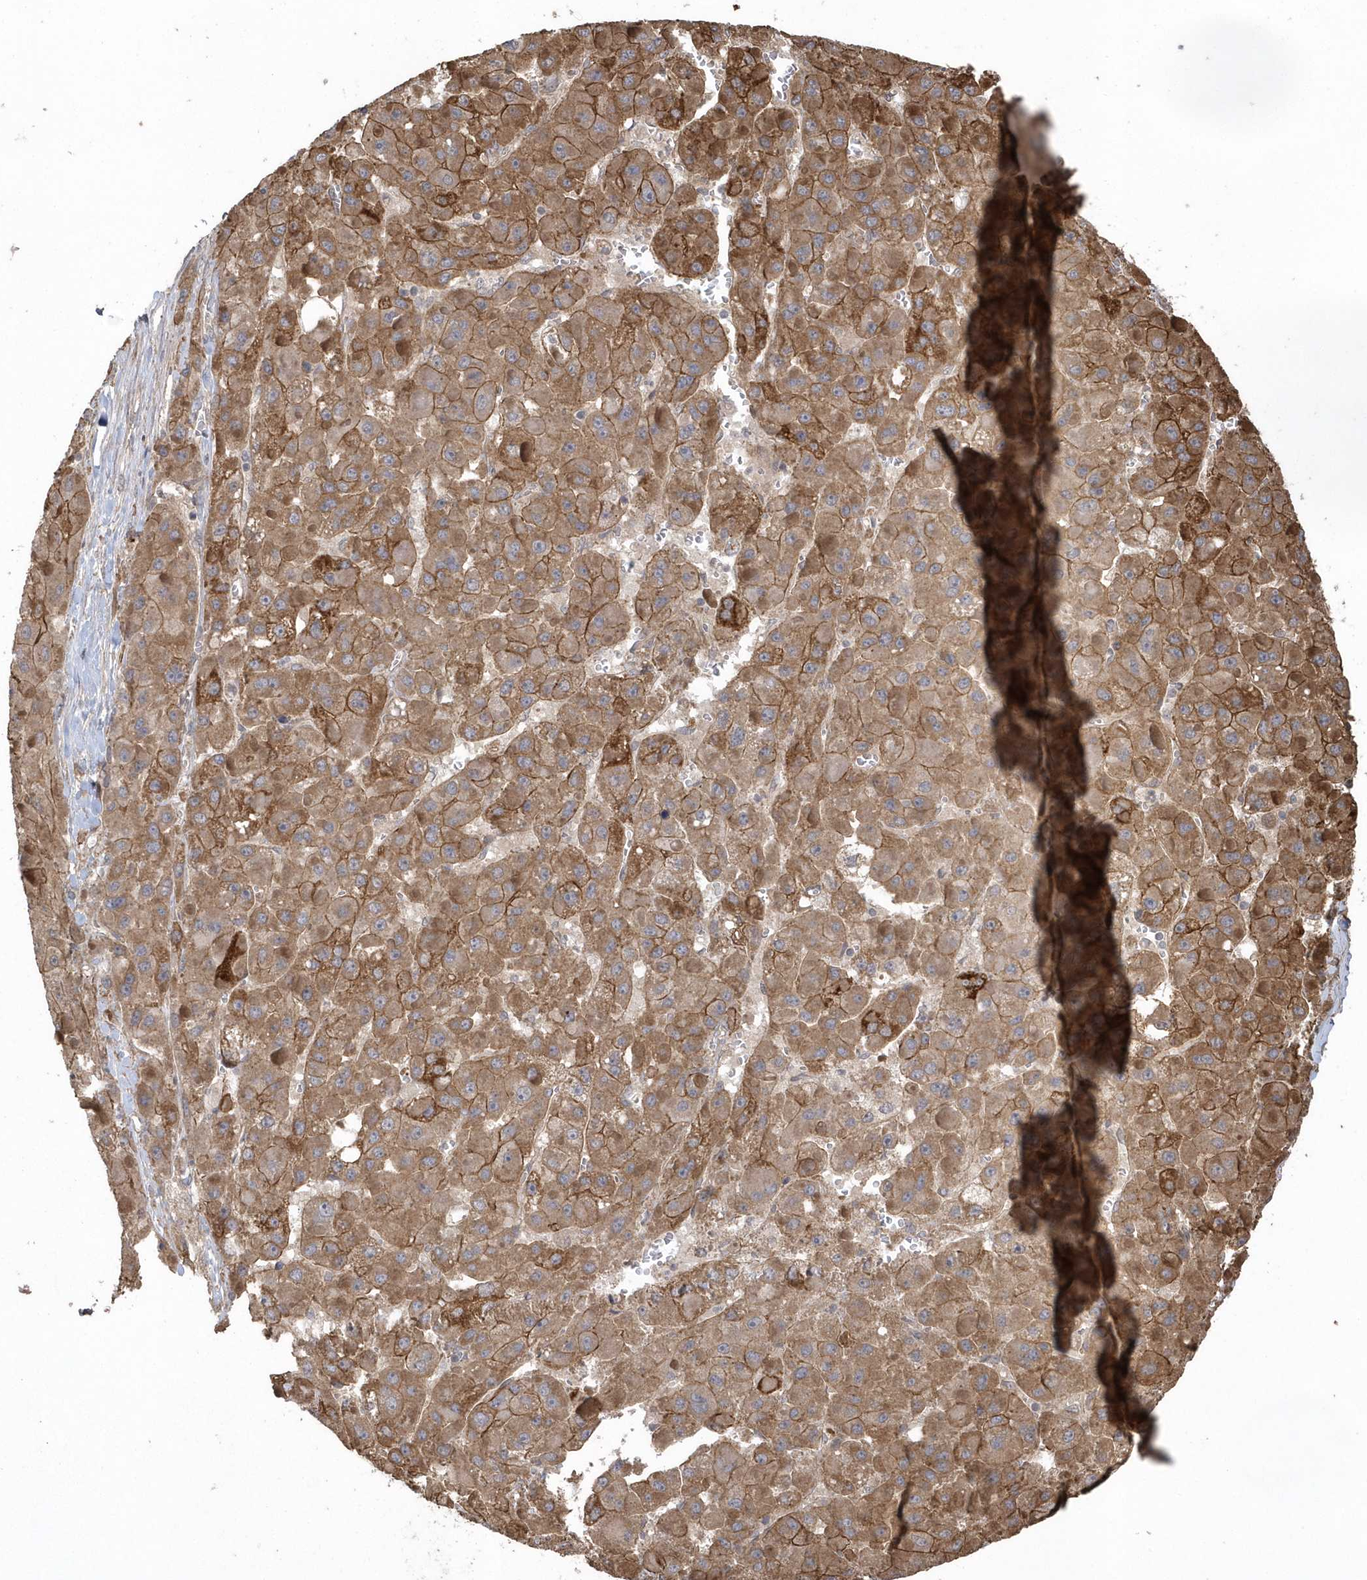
{"staining": {"intensity": "moderate", "quantity": ">75%", "location": "cytoplasmic/membranous"}, "tissue": "liver cancer", "cell_type": "Tumor cells", "image_type": "cancer", "snomed": [{"axis": "morphology", "description": "Carcinoma, Hepatocellular, NOS"}, {"axis": "topography", "description": "Liver"}], "caption": "Liver hepatocellular carcinoma was stained to show a protein in brown. There is medium levels of moderate cytoplasmic/membranous positivity in approximately >75% of tumor cells.", "gene": "HERPUD1", "patient": {"sex": "female", "age": 73}}